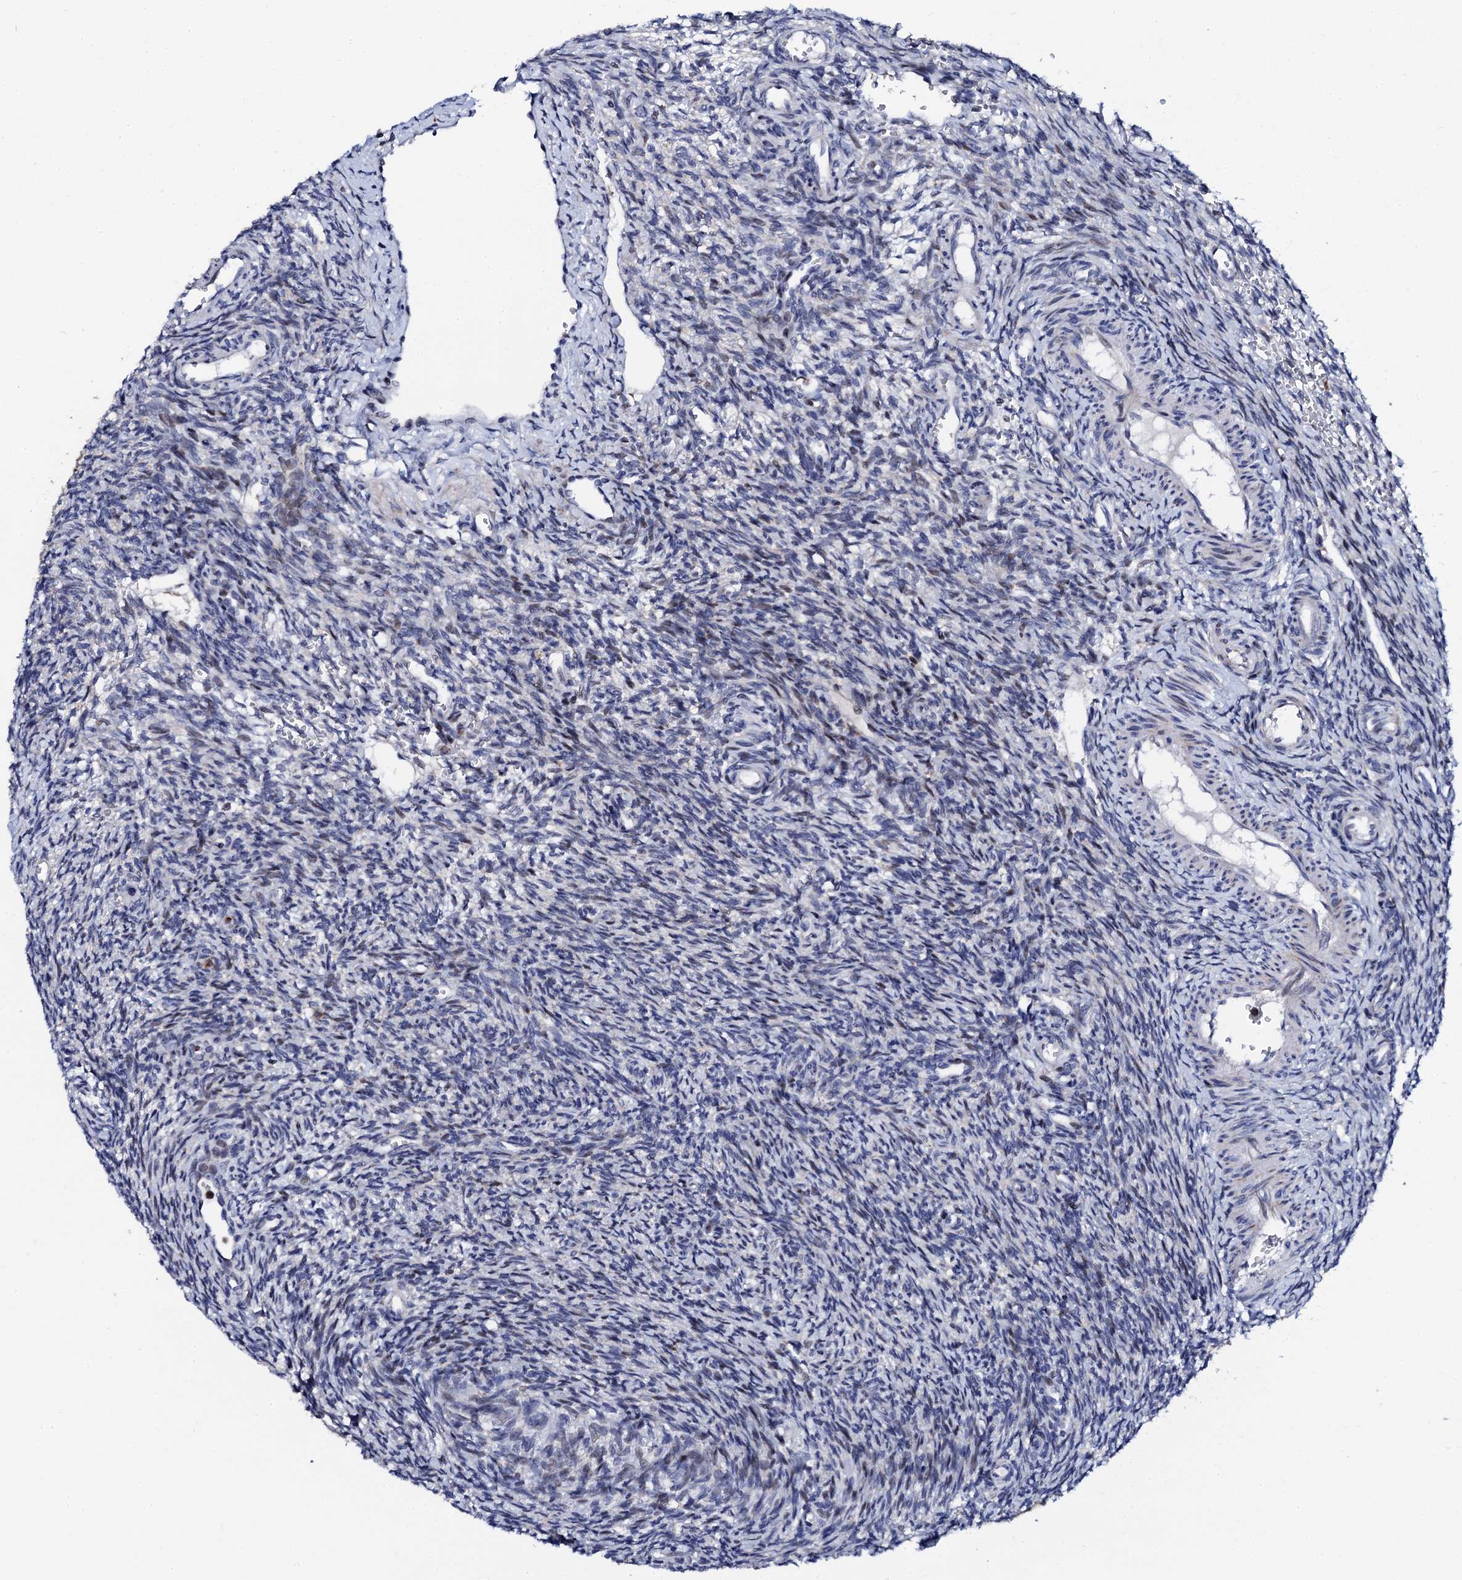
{"staining": {"intensity": "negative", "quantity": "none", "location": "none"}, "tissue": "ovary", "cell_type": "Ovarian stroma cells", "image_type": "normal", "snomed": [{"axis": "morphology", "description": "Normal tissue, NOS"}, {"axis": "topography", "description": "Ovary"}], "caption": "High power microscopy histopathology image of an immunohistochemistry photomicrograph of benign ovary, revealing no significant staining in ovarian stroma cells.", "gene": "TCIRG1", "patient": {"sex": "female", "age": 39}}